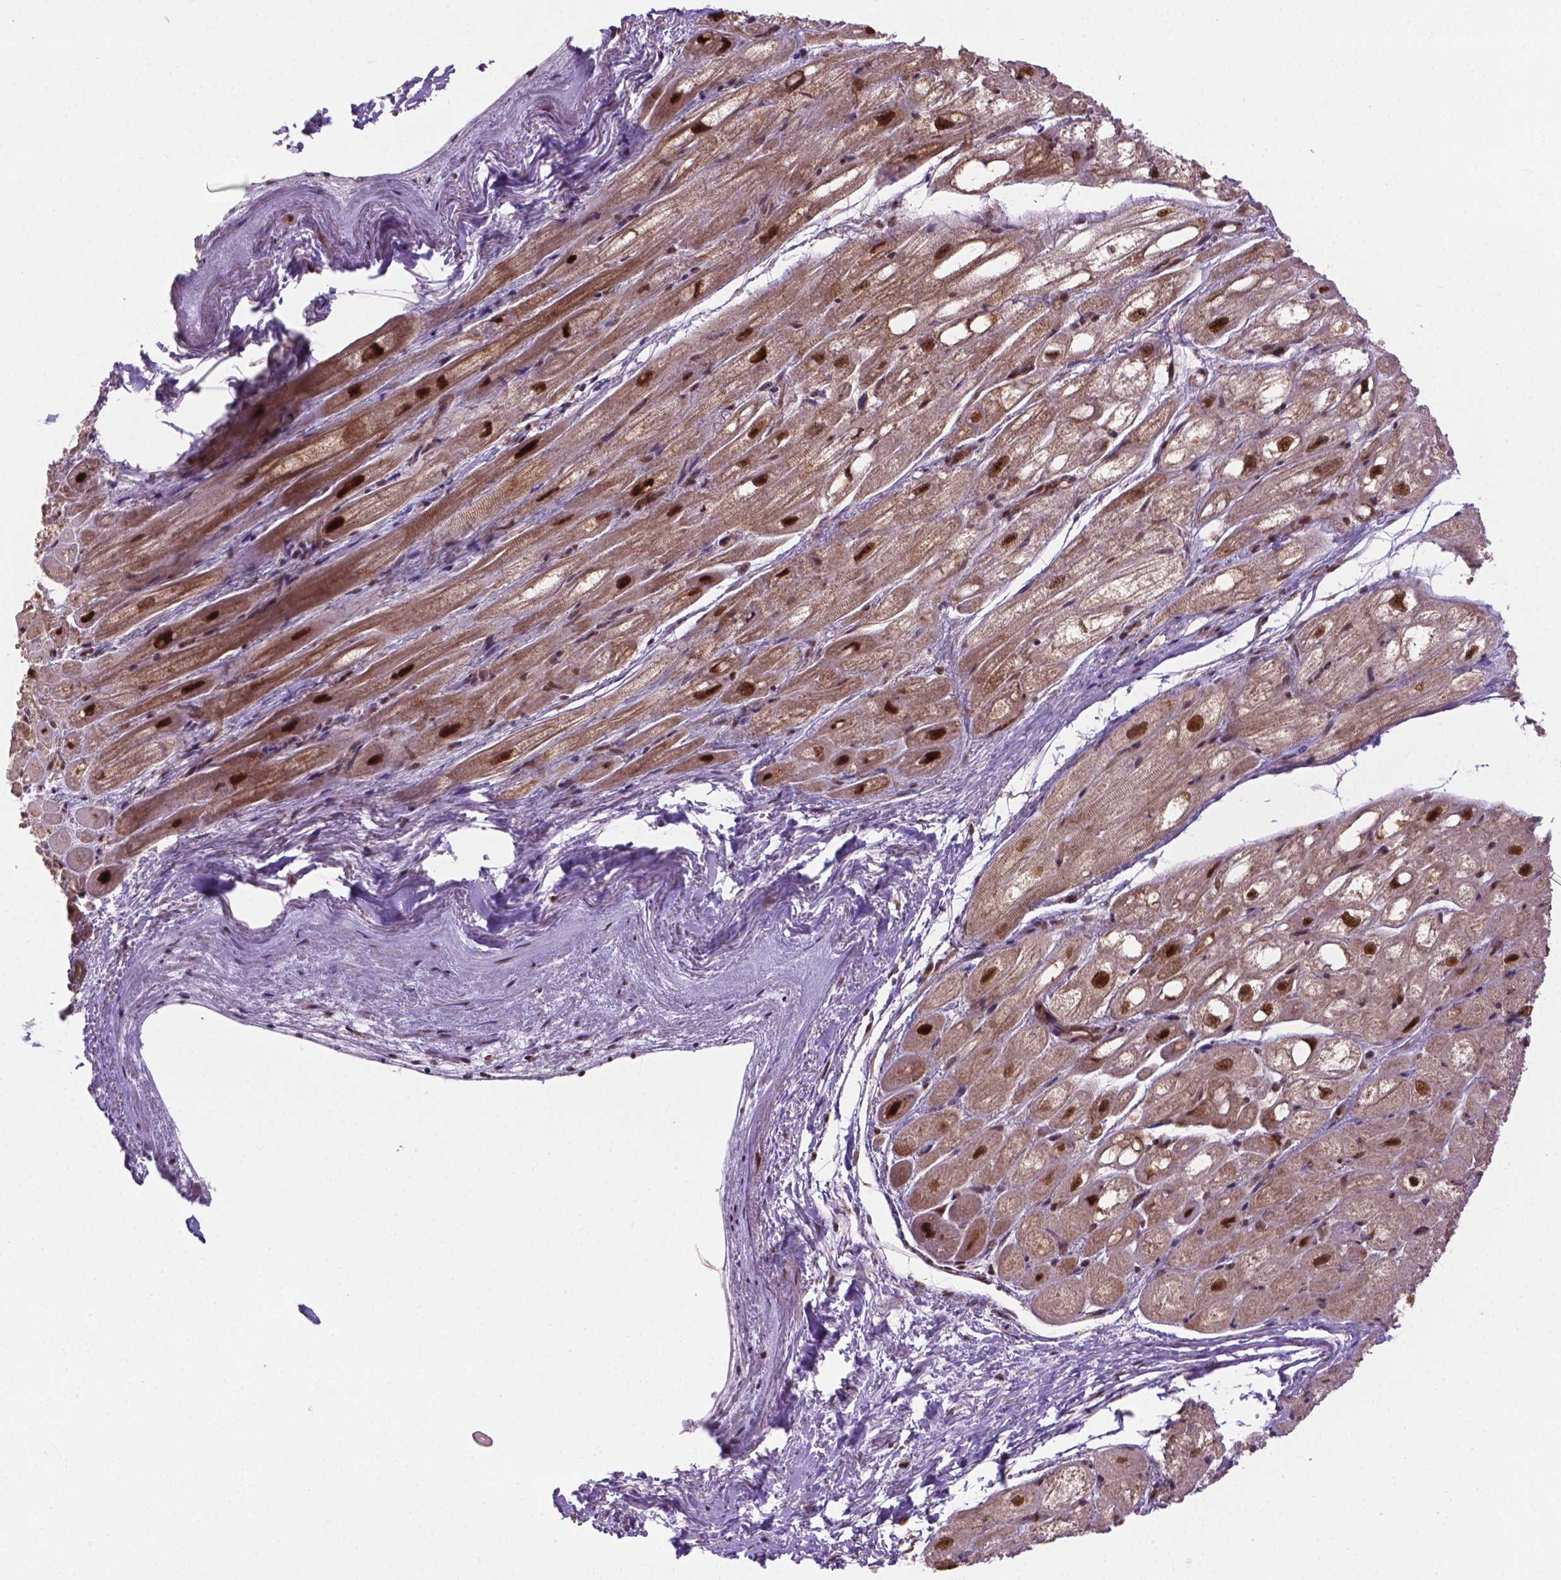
{"staining": {"intensity": "strong", "quantity": "25%-75%", "location": "nuclear"}, "tissue": "heart muscle", "cell_type": "Cardiomyocytes", "image_type": "normal", "snomed": [{"axis": "morphology", "description": "Normal tissue, NOS"}, {"axis": "topography", "description": "Heart"}], "caption": "IHC histopathology image of unremarkable heart muscle: heart muscle stained using immunohistochemistry (IHC) reveals high levels of strong protein expression localized specifically in the nuclear of cardiomyocytes, appearing as a nuclear brown color.", "gene": "CSNK2A1", "patient": {"sex": "female", "age": 69}}